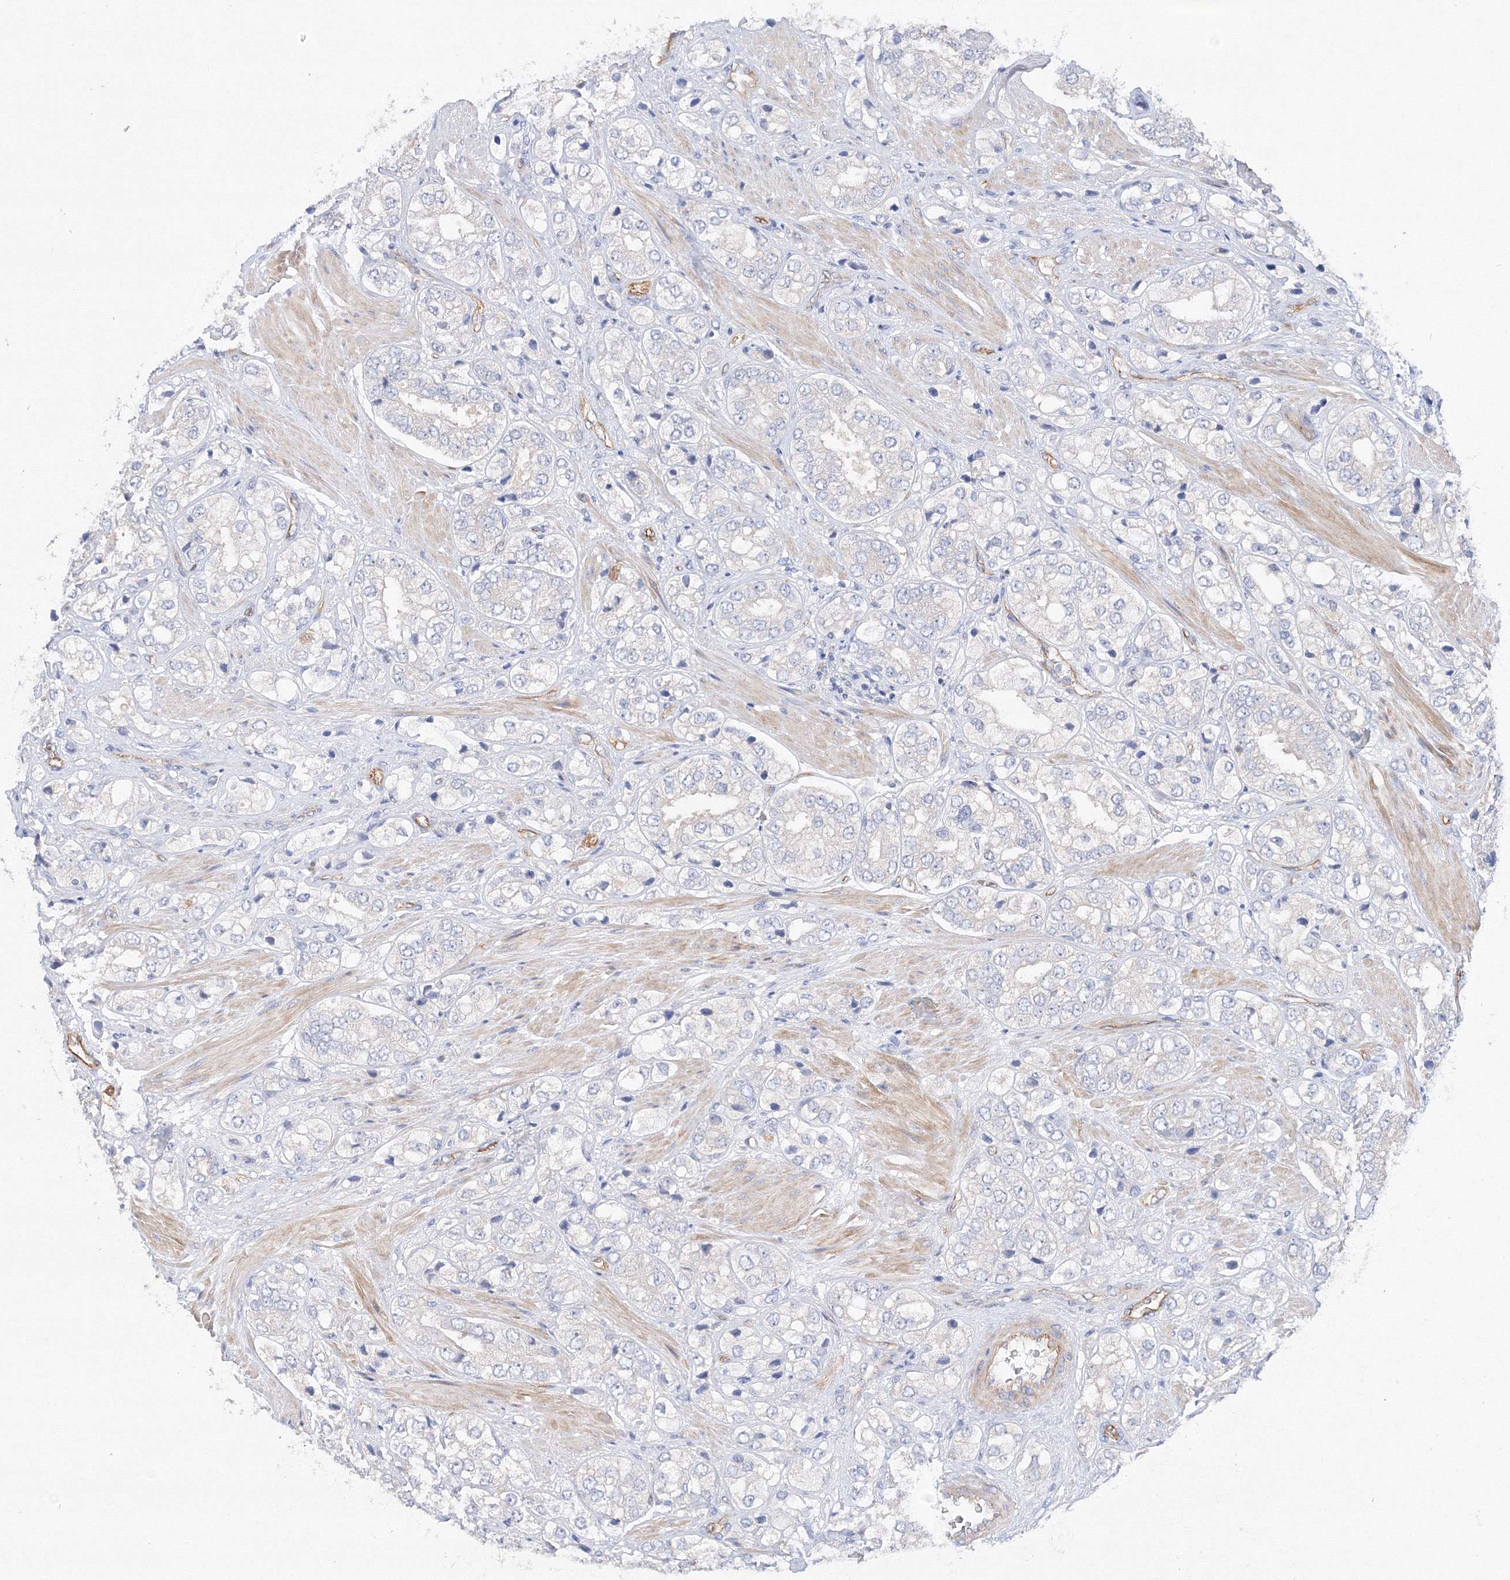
{"staining": {"intensity": "negative", "quantity": "none", "location": "none"}, "tissue": "prostate cancer", "cell_type": "Tumor cells", "image_type": "cancer", "snomed": [{"axis": "morphology", "description": "Adenocarcinoma, High grade"}, {"axis": "topography", "description": "Prostate"}], "caption": "Micrograph shows no protein staining in tumor cells of high-grade adenocarcinoma (prostate) tissue. (IHC, brightfield microscopy, high magnification).", "gene": "DIS3L2", "patient": {"sex": "male", "age": 50}}